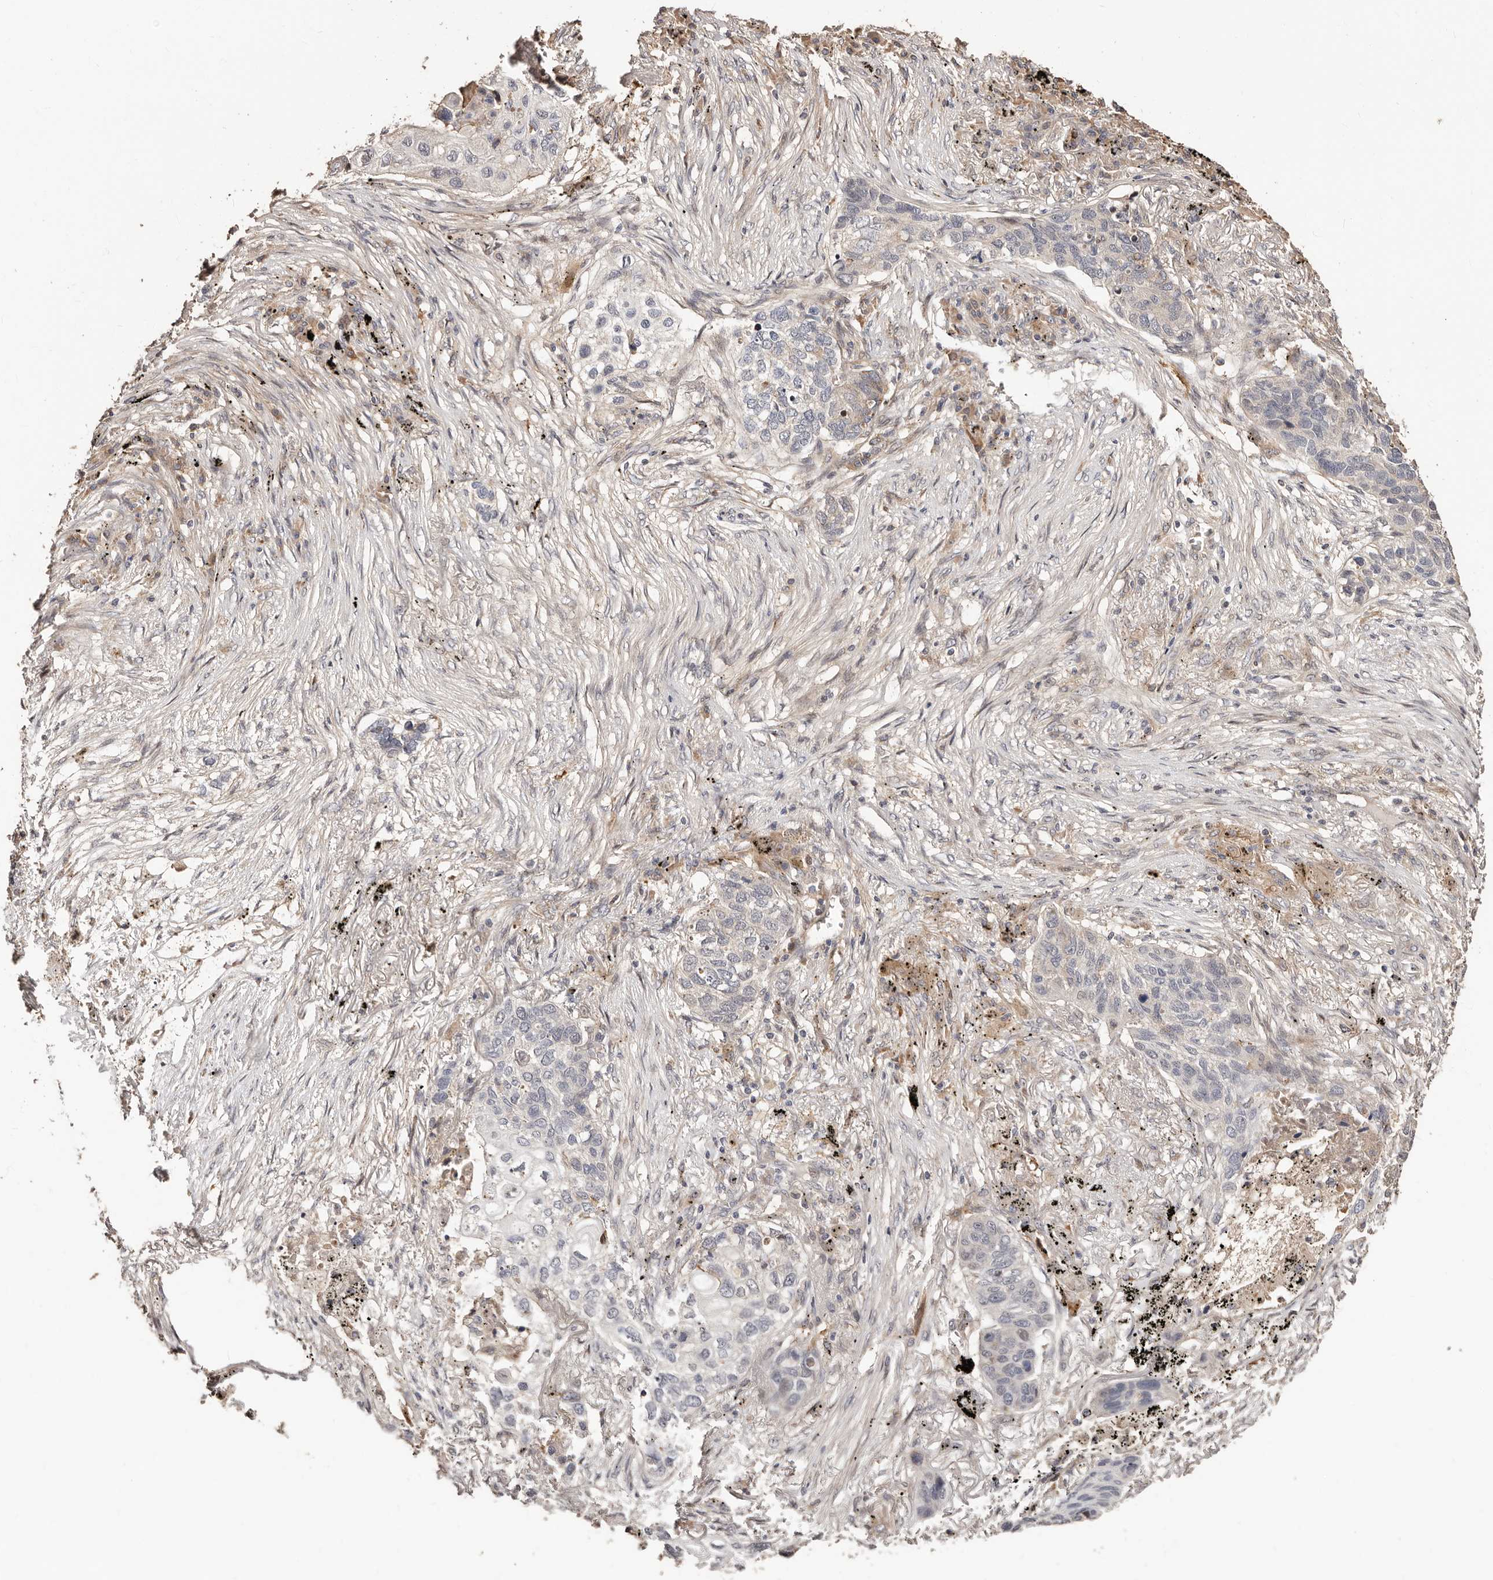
{"staining": {"intensity": "negative", "quantity": "none", "location": "none"}, "tissue": "lung cancer", "cell_type": "Tumor cells", "image_type": "cancer", "snomed": [{"axis": "morphology", "description": "Squamous cell carcinoma, NOS"}, {"axis": "topography", "description": "Lung"}], "caption": "An image of lung squamous cell carcinoma stained for a protein reveals no brown staining in tumor cells.", "gene": "APOL6", "patient": {"sex": "female", "age": 63}}